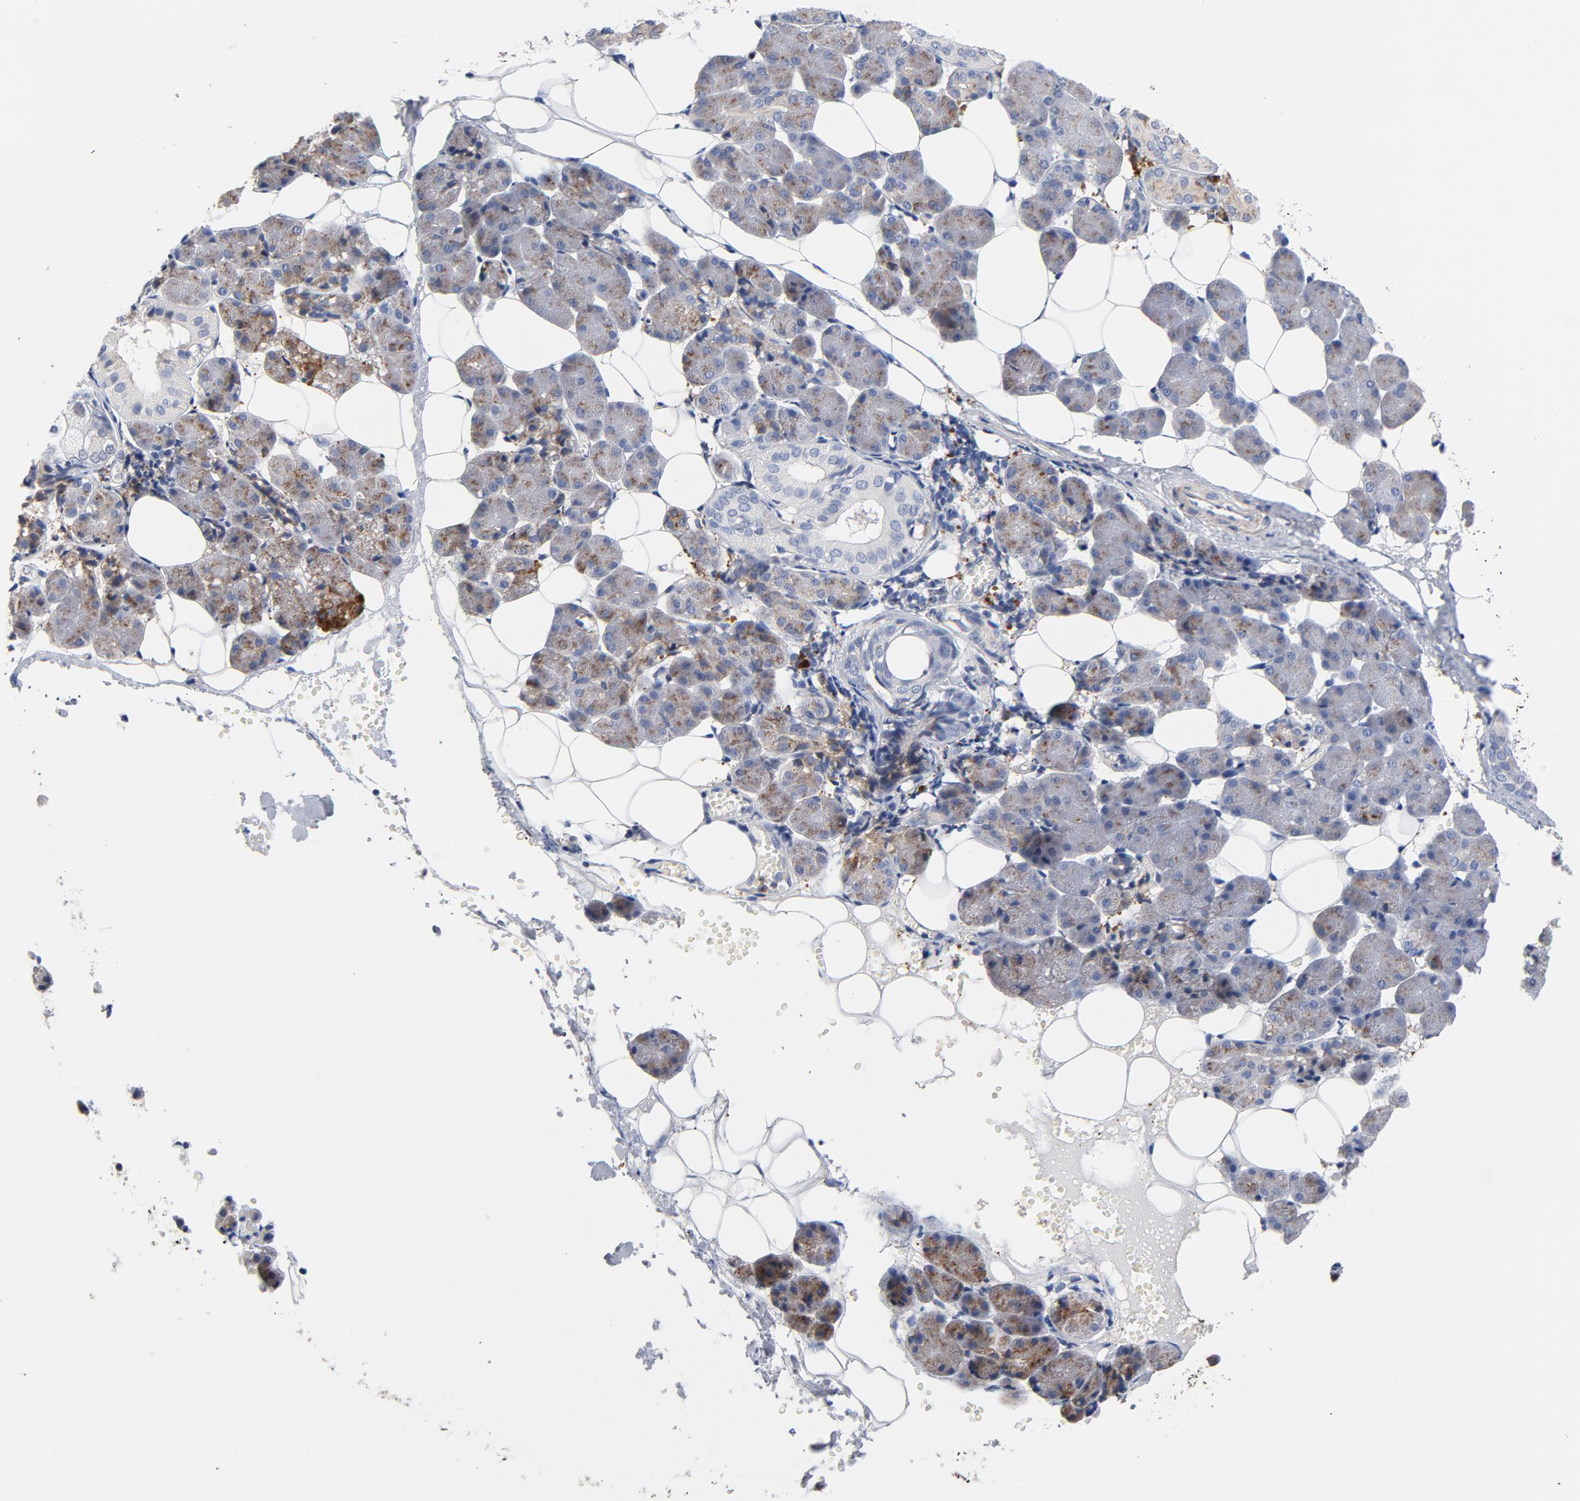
{"staining": {"intensity": "moderate", "quantity": ">75%", "location": "cytoplasmic/membranous"}, "tissue": "salivary gland", "cell_type": "Glandular cells", "image_type": "normal", "snomed": [{"axis": "morphology", "description": "Normal tissue, NOS"}, {"axis": "morphology", "description": "Adenoma, NOS"}, {"axis": "topography", "description": "Salivary gland"}], "caption": "Immunohistochemical staining of normal human salivary gland exhibits moderate cytoplasmic/membranous protein staining in about >75% of glandular cells.", "gene": "RAPGEF3", "patient": {"sex": "female", "age": 32}}